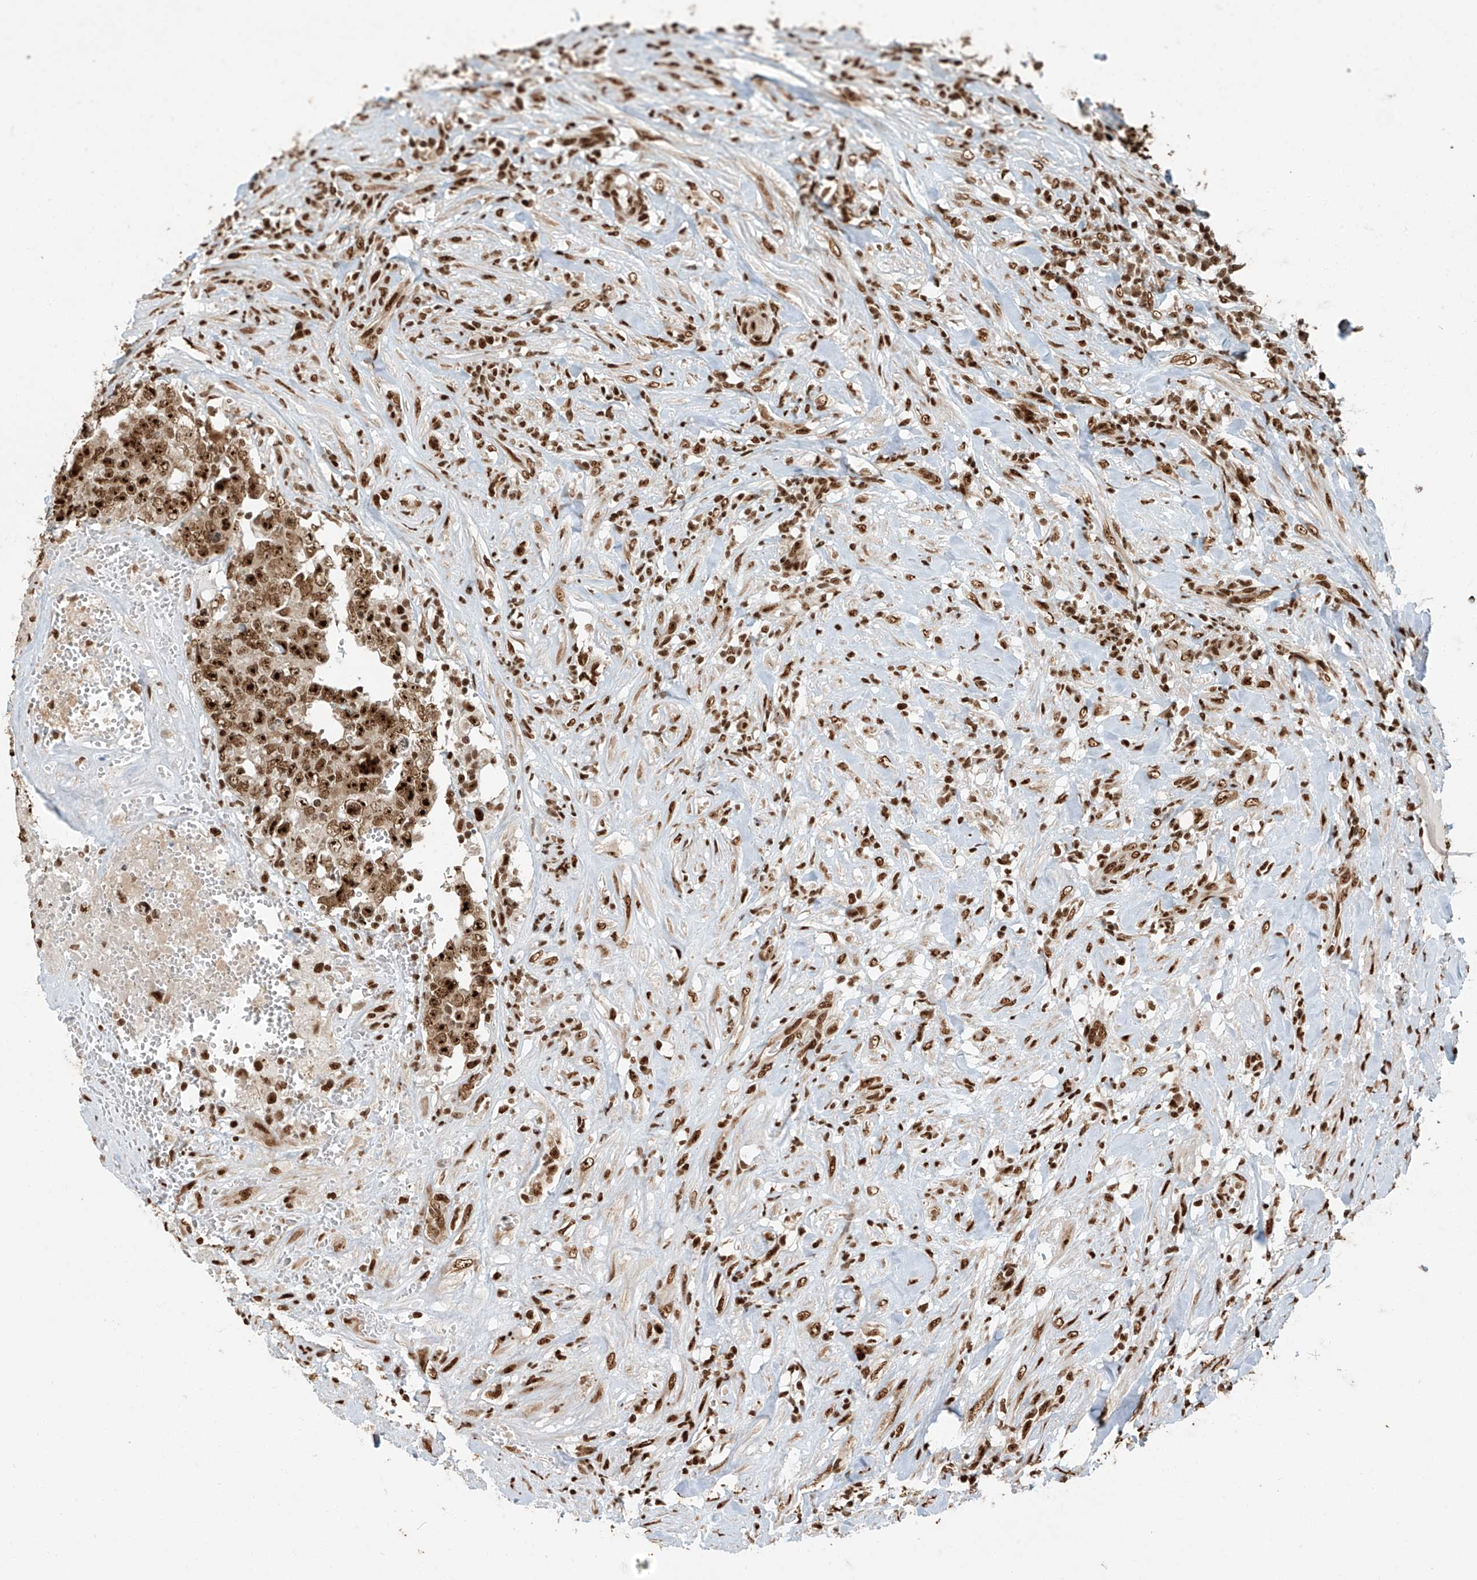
{"staining": {"intensity": "strong", "quantity": ">75%", "location": "nuclear"}, "tissue": "testis cancer", "cell_type": "Tumor cells", "image_type": "cancer", "snomed": [{"axis": "morphology", "description": "Carcinoma, Embryonal, NOS"}, {"axis": "topography", "description": "Testis"}], "caption": "Testis cancer (embryonal carcinoma) tissue reveals strong nuclear staining in approximately >75% of tumor cells, visualized by immunohistochemistry. The staining was performed using DAB to visualize the protein expression in brown, while the nuclei were stained in blue with hematoxylin (Magnification: 20x).", "gene": "FAM193B", "patient": {"sex": "male", "age": 26}}